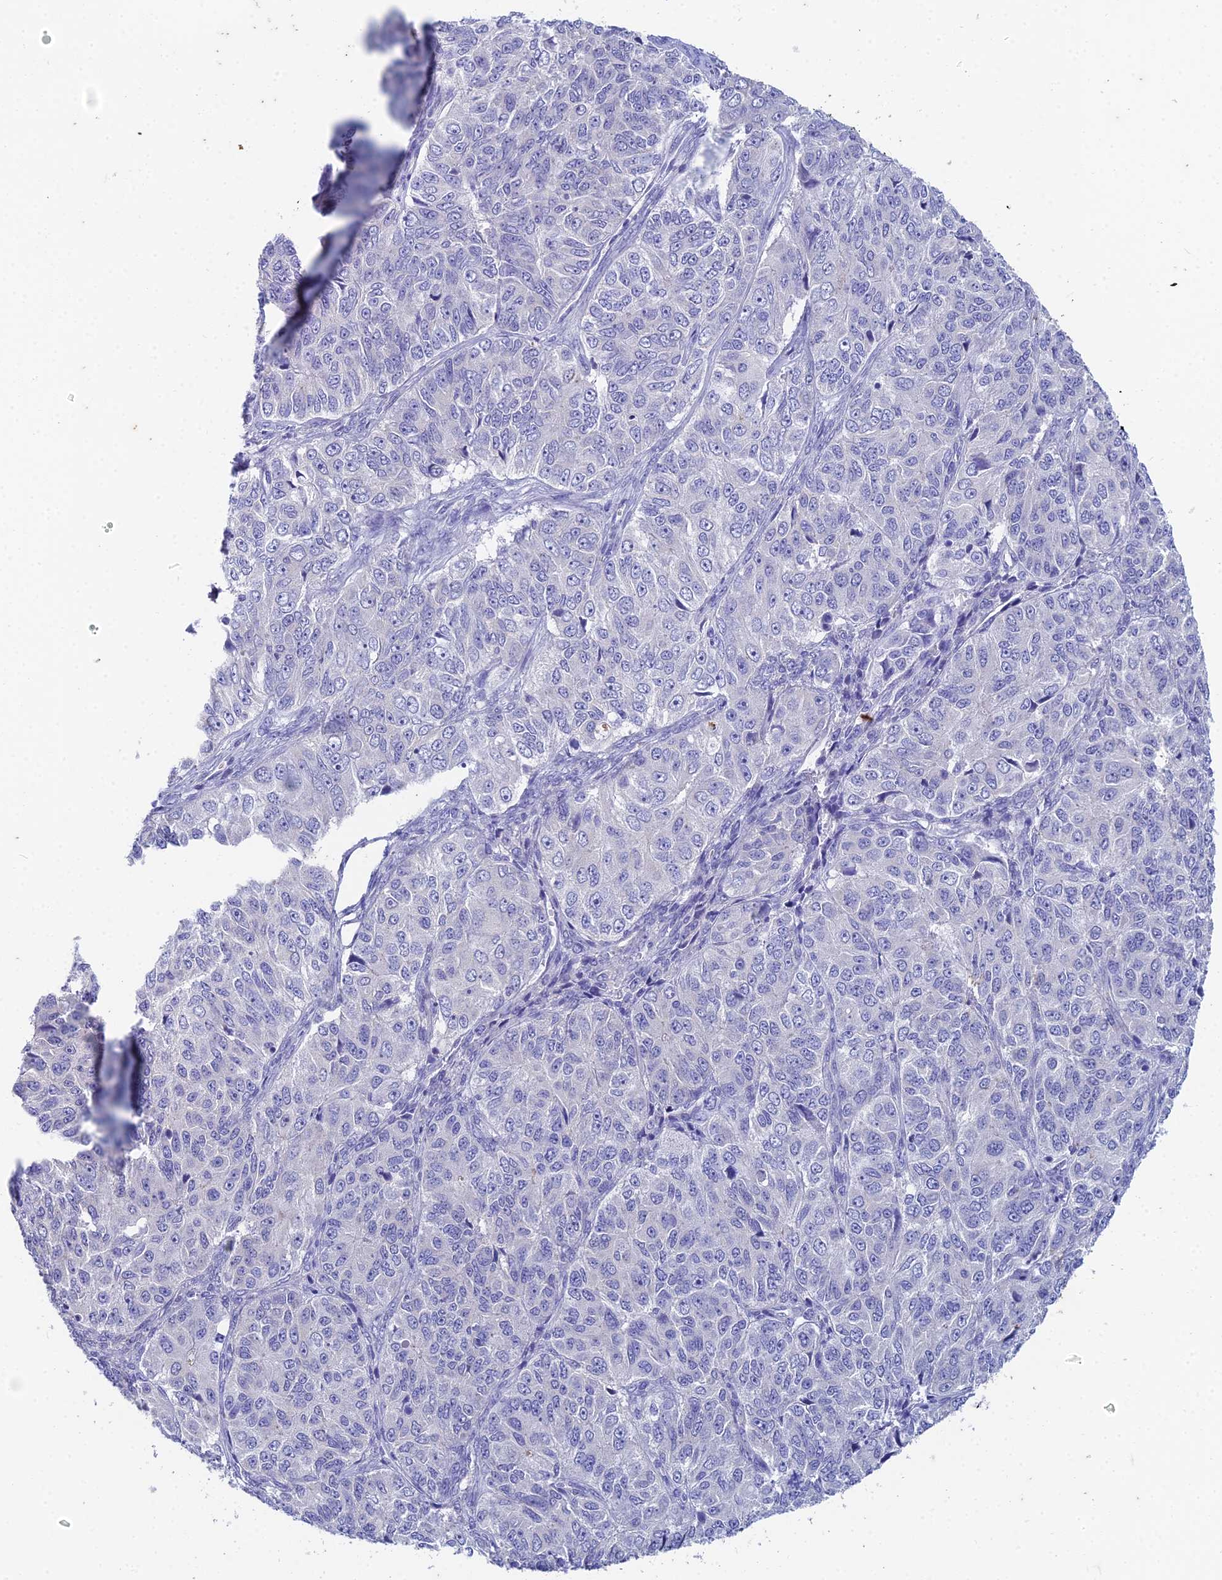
{"staining": {"intensity": "negative", "quantity": "none", "location": "none"}, "tissue": "ovarian cancer", "cell_type": "Tumor cells", "image_type": "cancer", "snomed": [{"axis": "morphology", "description": "Carcinoma, endometroid"}, {"axis": "topography", "description": "Ovary"}], "caption": "The immunohistochemistry (IHC) histopathology image has no significant staining in tumor cells of ovarian cancer tissue.", "gene": "EEF2KMT", "patient": {"sex": "female", "age": 51}}